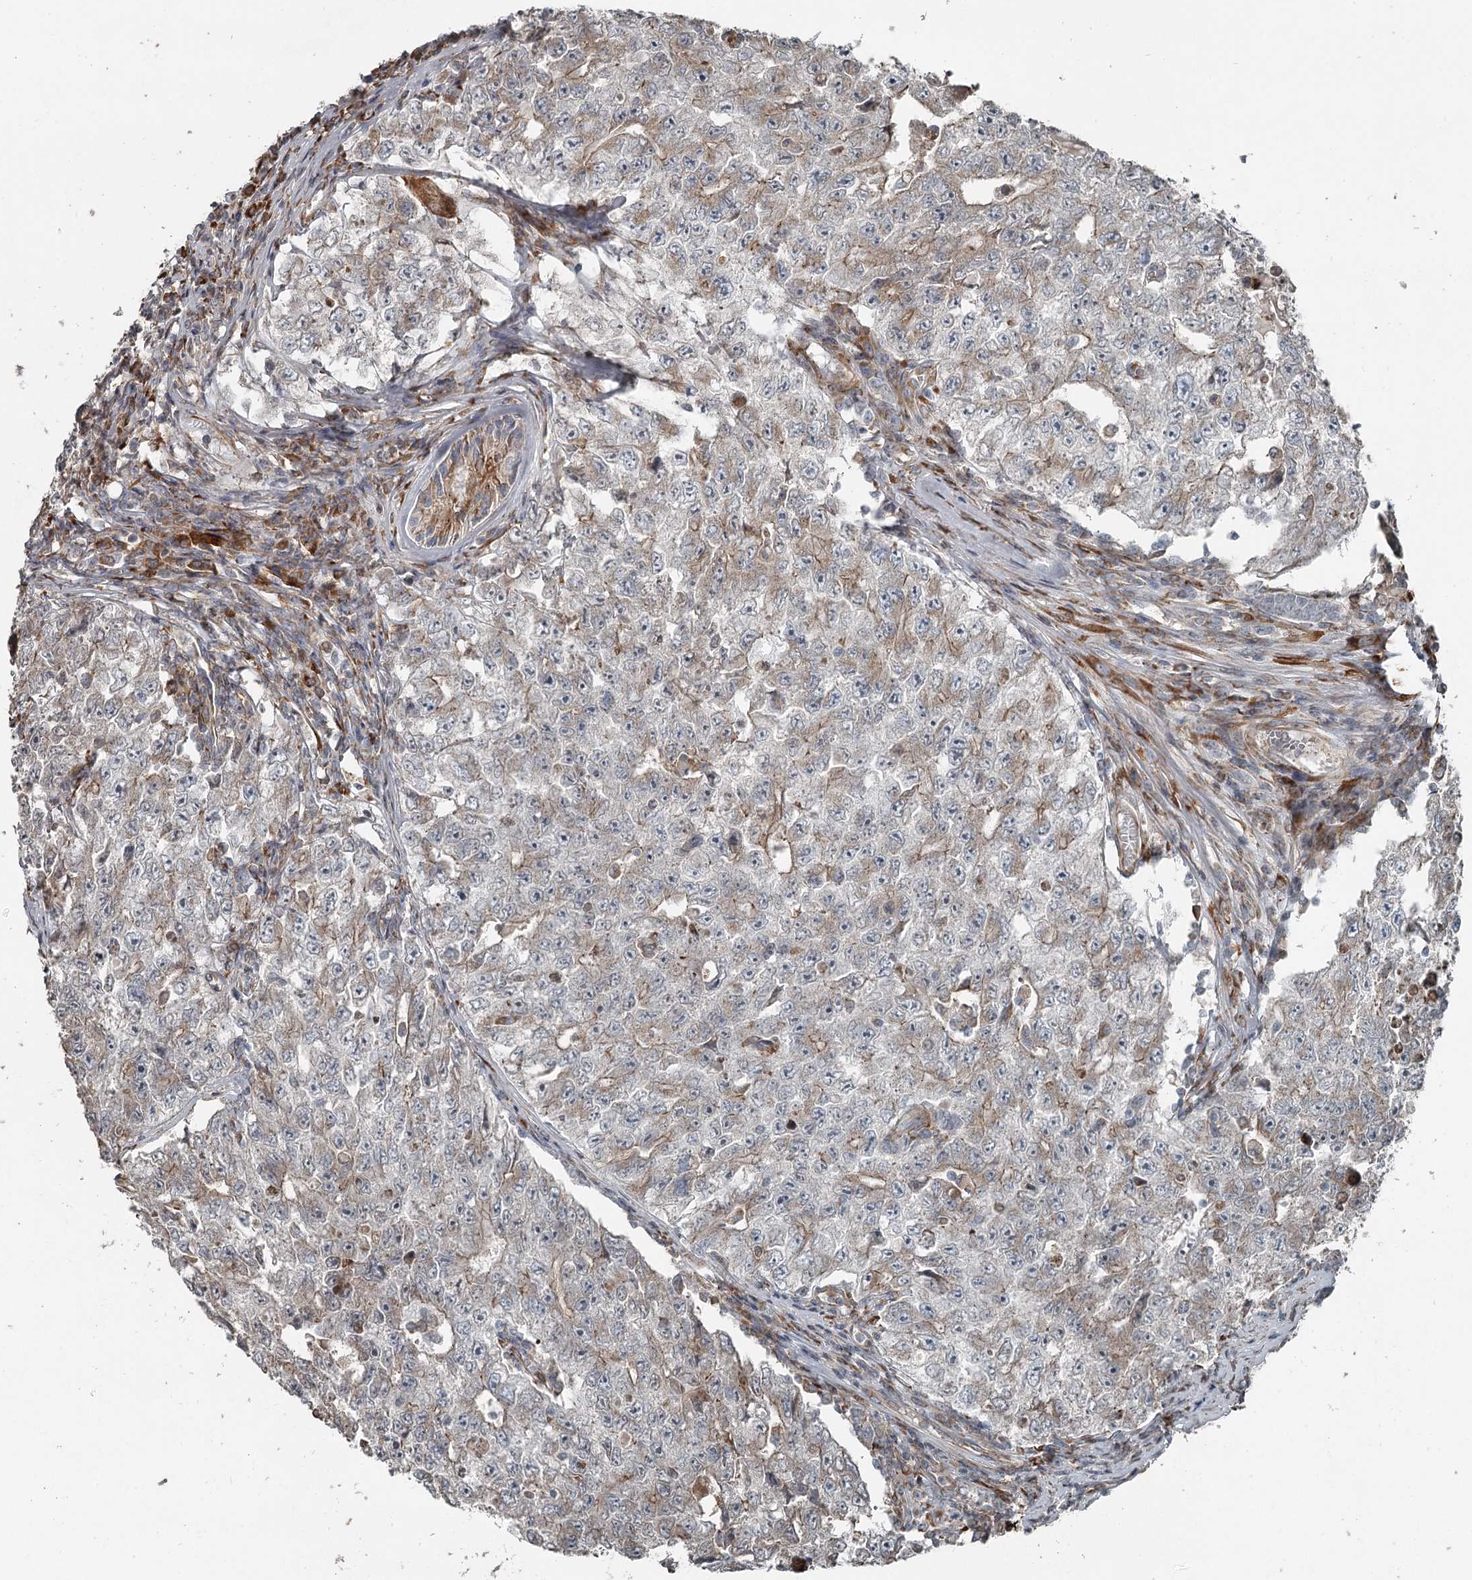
{"staining": {"intensity": "weak", "quantity": "<25%", "location": "cytoplasmic/membranous"}, "tissue": "testis cancer", "cell_type": "Tumor cells", "image_type": "cancer", "snomed": [{"axis": "morphology", "description": "Carcinoma, Embryonal, NOS"}, {"axis": "topography", "description": "Testis"}], "caption": "Tumor cells show no significant positivity in testis embryonal carcinoma.", "gene": "RASSF8", "patient": {"sex": "male", "age": 17}}